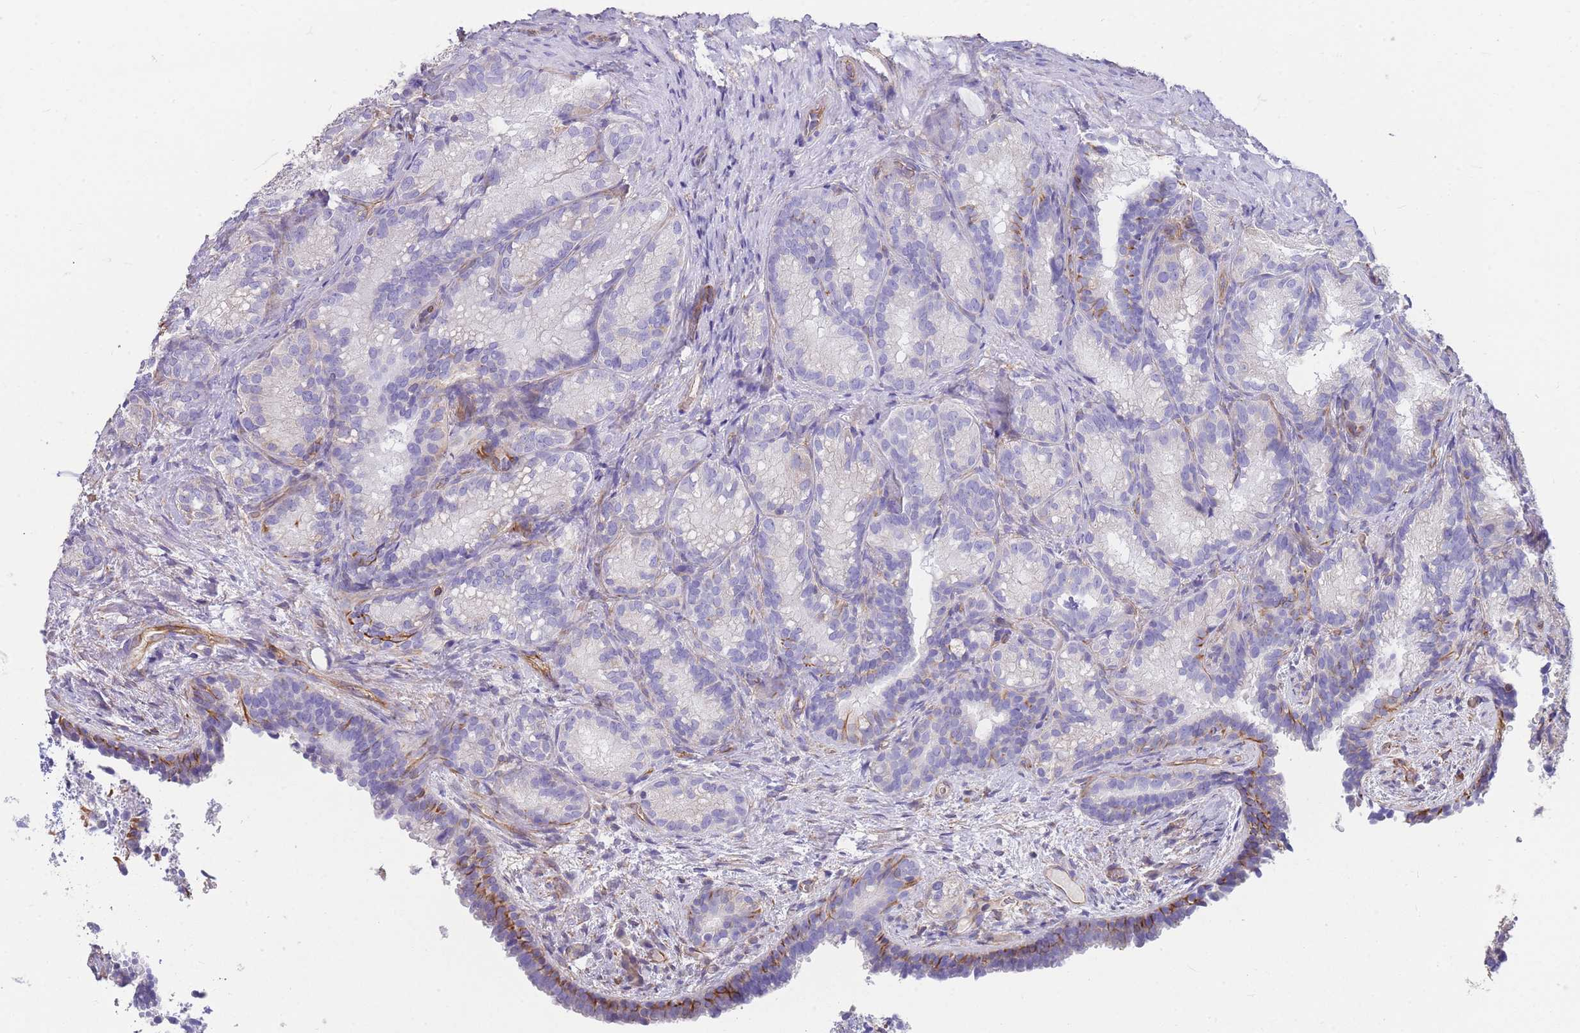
{"staining": {"intensity": "moderate", "quantity": "<25%", "location": "cytoplasmic/membranous"}, "tissue": "seminal vesicle", "cell_type": "Glandular cells", "image_type": "normal", "snomed": [{"axis": "morphology", "description": "Normal tissue, NOS"}, {"axis": "topography", "description": "Seminal veicle"}], "caption": "The immunohistochemical stain shows moderate cytoplasmic/membranous positivity in glandular cells of normal seminal vesicle.", "gene": "ANKRD53", "patient": {"sex": "male", "age": 58}}